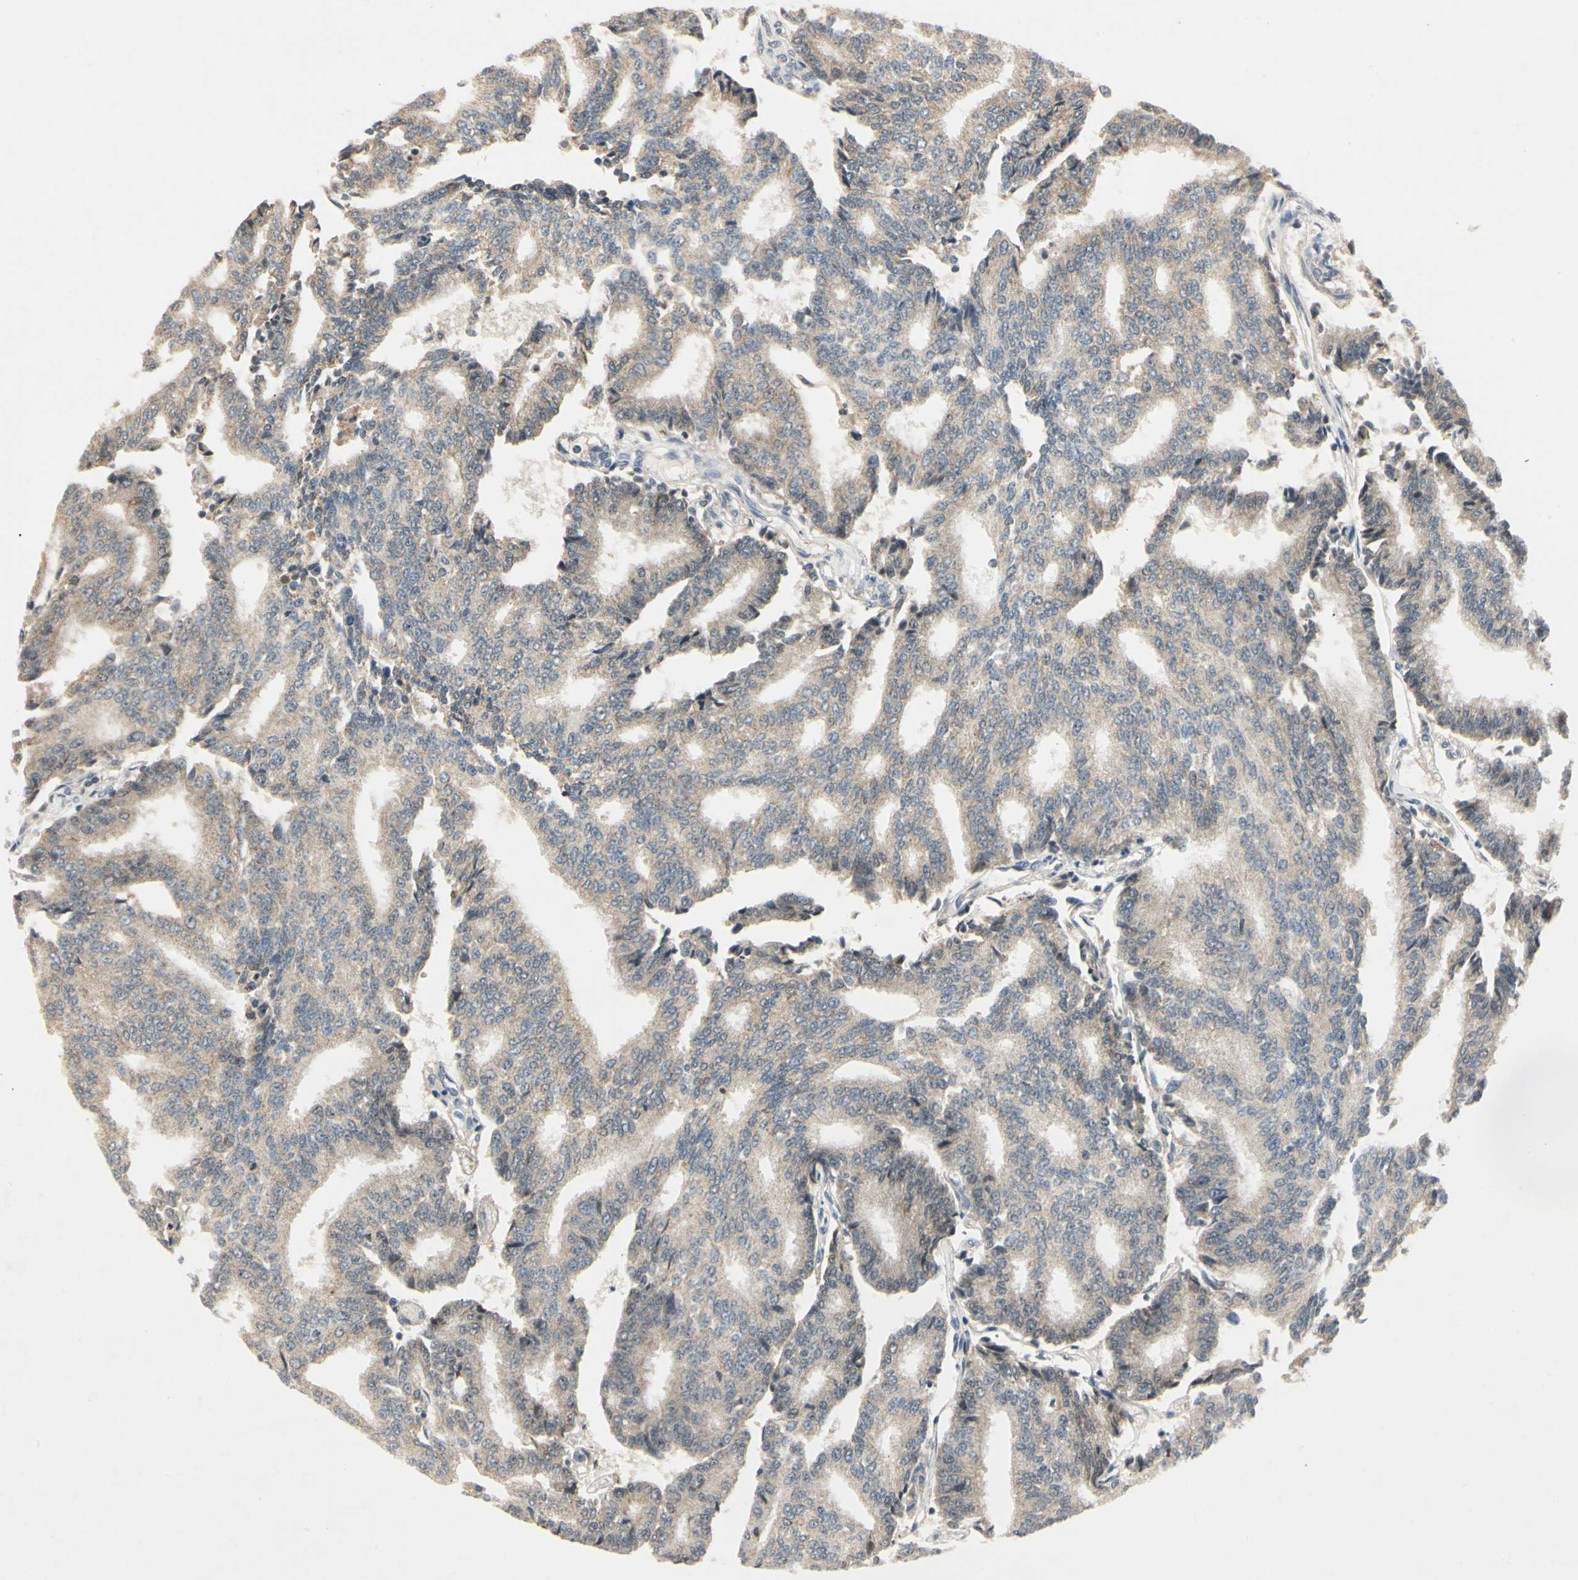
{"staining": {"intensity": "weak", "quantity": ">75%", "location": "cytoplasmic/membranous"}, "tissue": "prostate cancer", "cell_type": "Tumor cells", "image_type": "cancer", "snomed": [{"axis": "morphology", "description": "Adenocarcinoma, High grade"}, {"axis": "topography", "description": "Prostate"}], "caption": "Human prostate high-grade adenocarcinoma stained for a protein (brown) shows weak cytoplasmic/membranous positive staining in about >75% of tumor cells.", "gene": "RIOX2", "patient": {"sex": "male", "age": 55}}